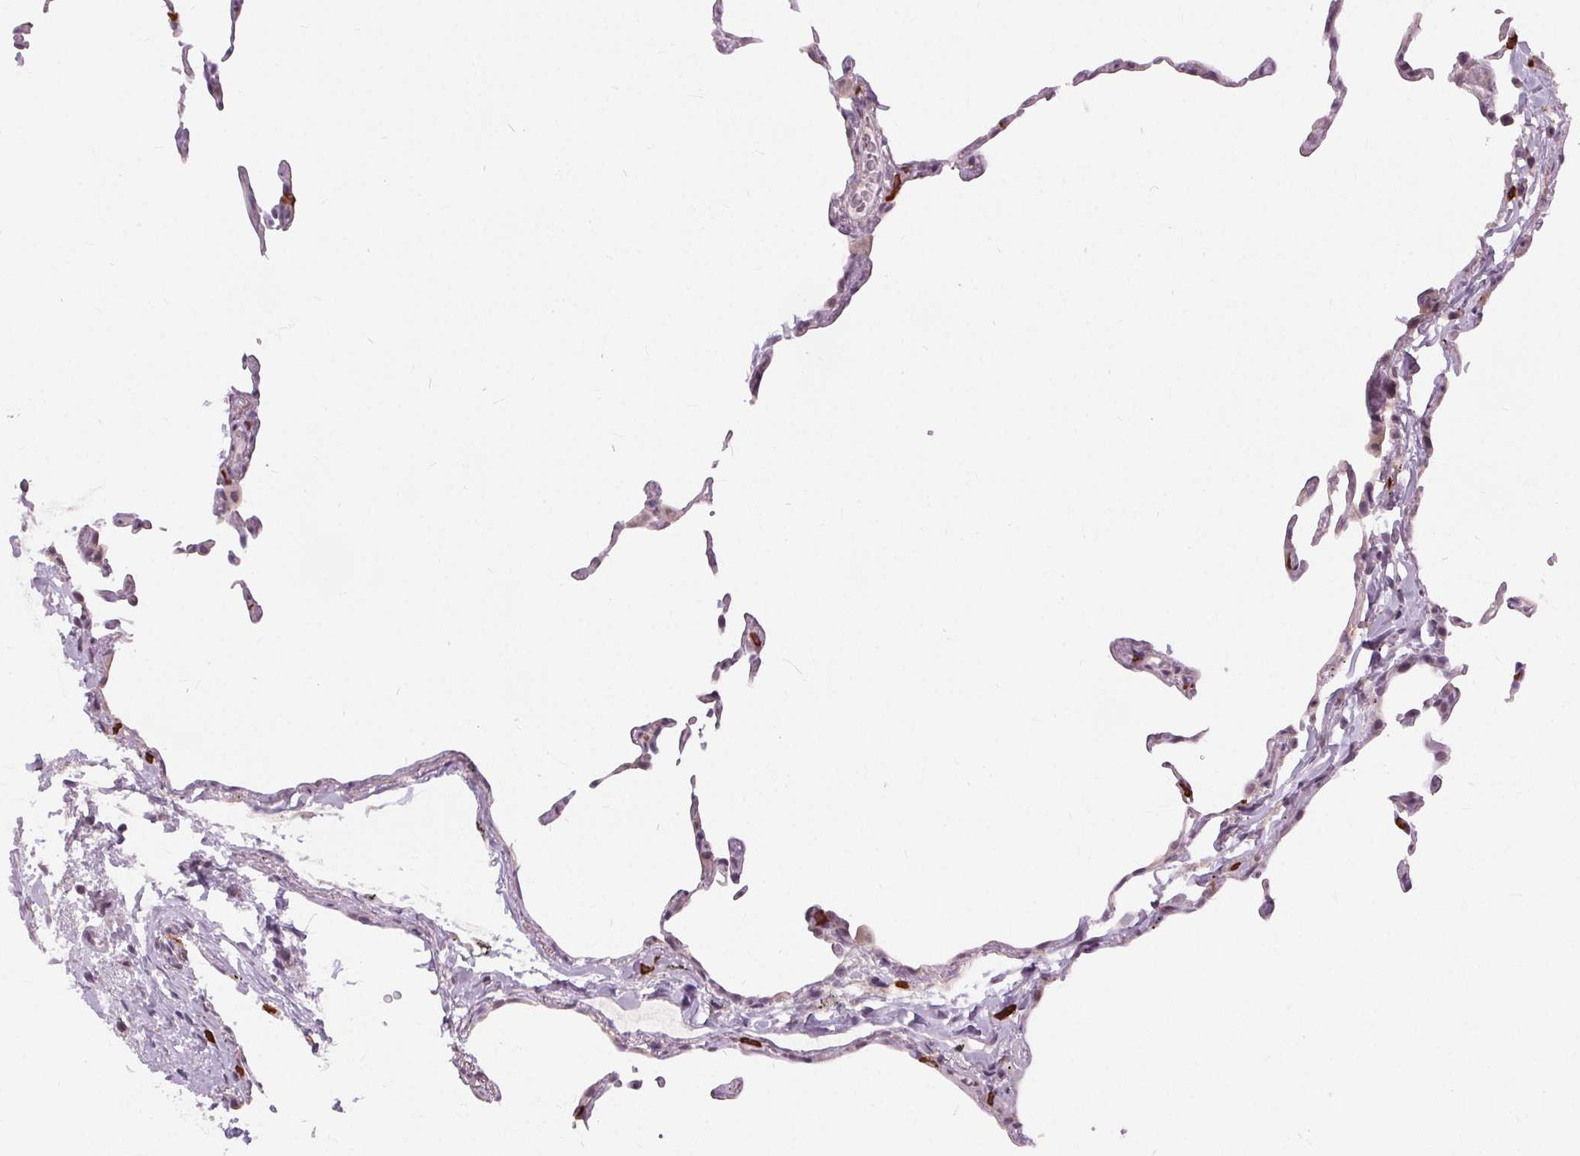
{"staining": {"intensity": "weak", "quantity": "<25%", "location": "cytoplasmic/membranous"}, "tissue": "lung", "cell_type": "Alveolar cells", "image_type": "normal", "snomed": [{"axis": "morphology", "description": "Normal tissue, NOS"}, {"axis": "topography", "description": "Lung"}], "caption": "Lung stained for a protein using immunohistochemistry (IHC) exhibits no expression alveolar cells.", "gene": "SIGLEC6", "patient": {"sex": "female", "age": 57}}